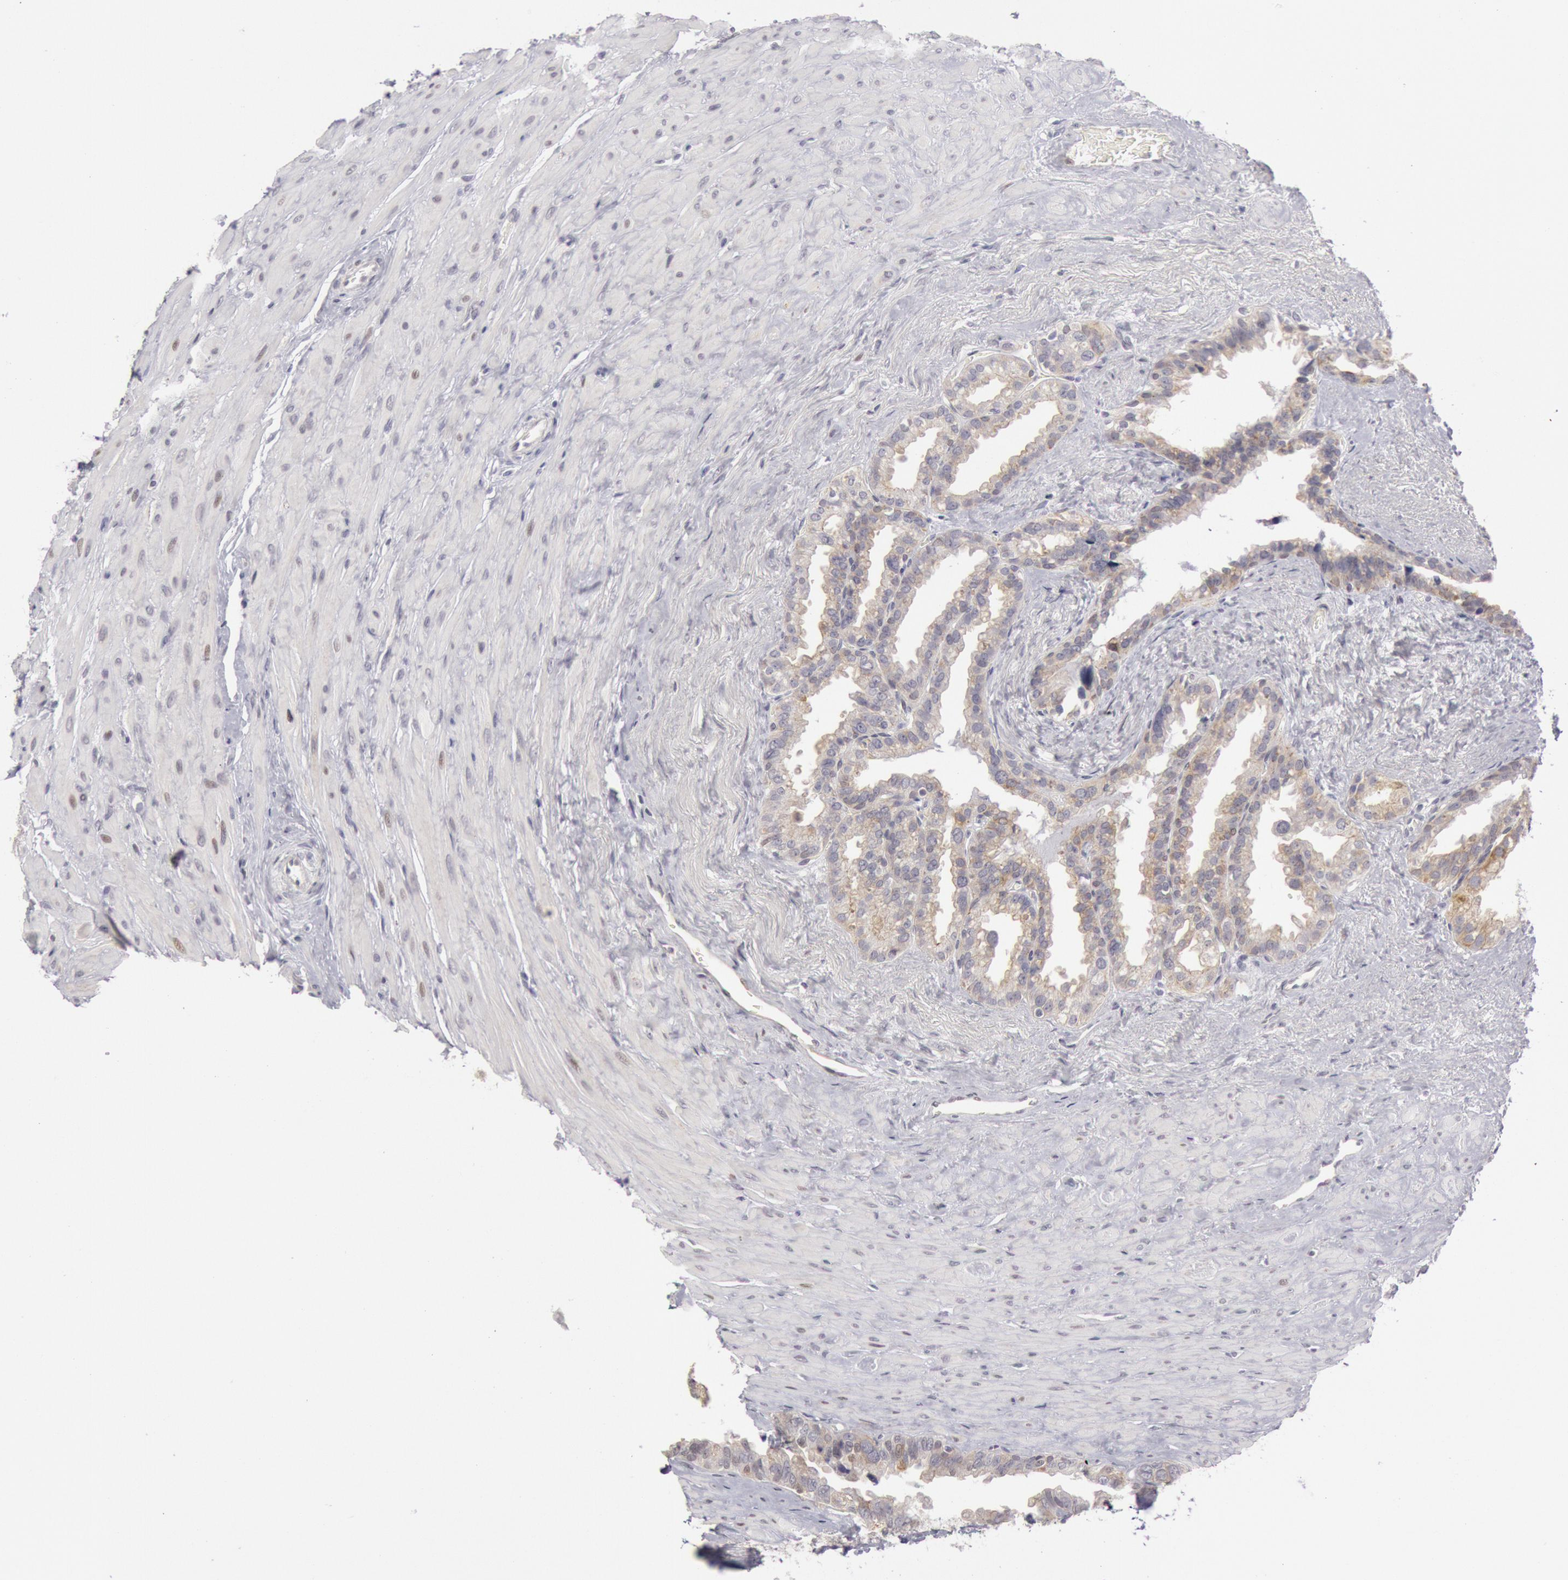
{"staining": {"intensity": "weak", "quantity": "25%-75%", "location": "cytoplasmic/membranous"}, "tissue": "seminal vesicle", "cell_type": "Glandular cells", "image_type": "normal", "snomed": [{"axis": "morphology", "description": "Normal tissue, NOS"}, {"axis": "topography", "description": "Prostate"}, {"axis": "topography", "description": "Seminal veicle"}], "caption": "The histopathology image shows staining of normal seminal vesicle, revealing weak cytoplasmic/membranous protein expression (brown color) within glandular cells.", "gene": "JOSD1", "patient": {"sex": "male", "age": 63}}